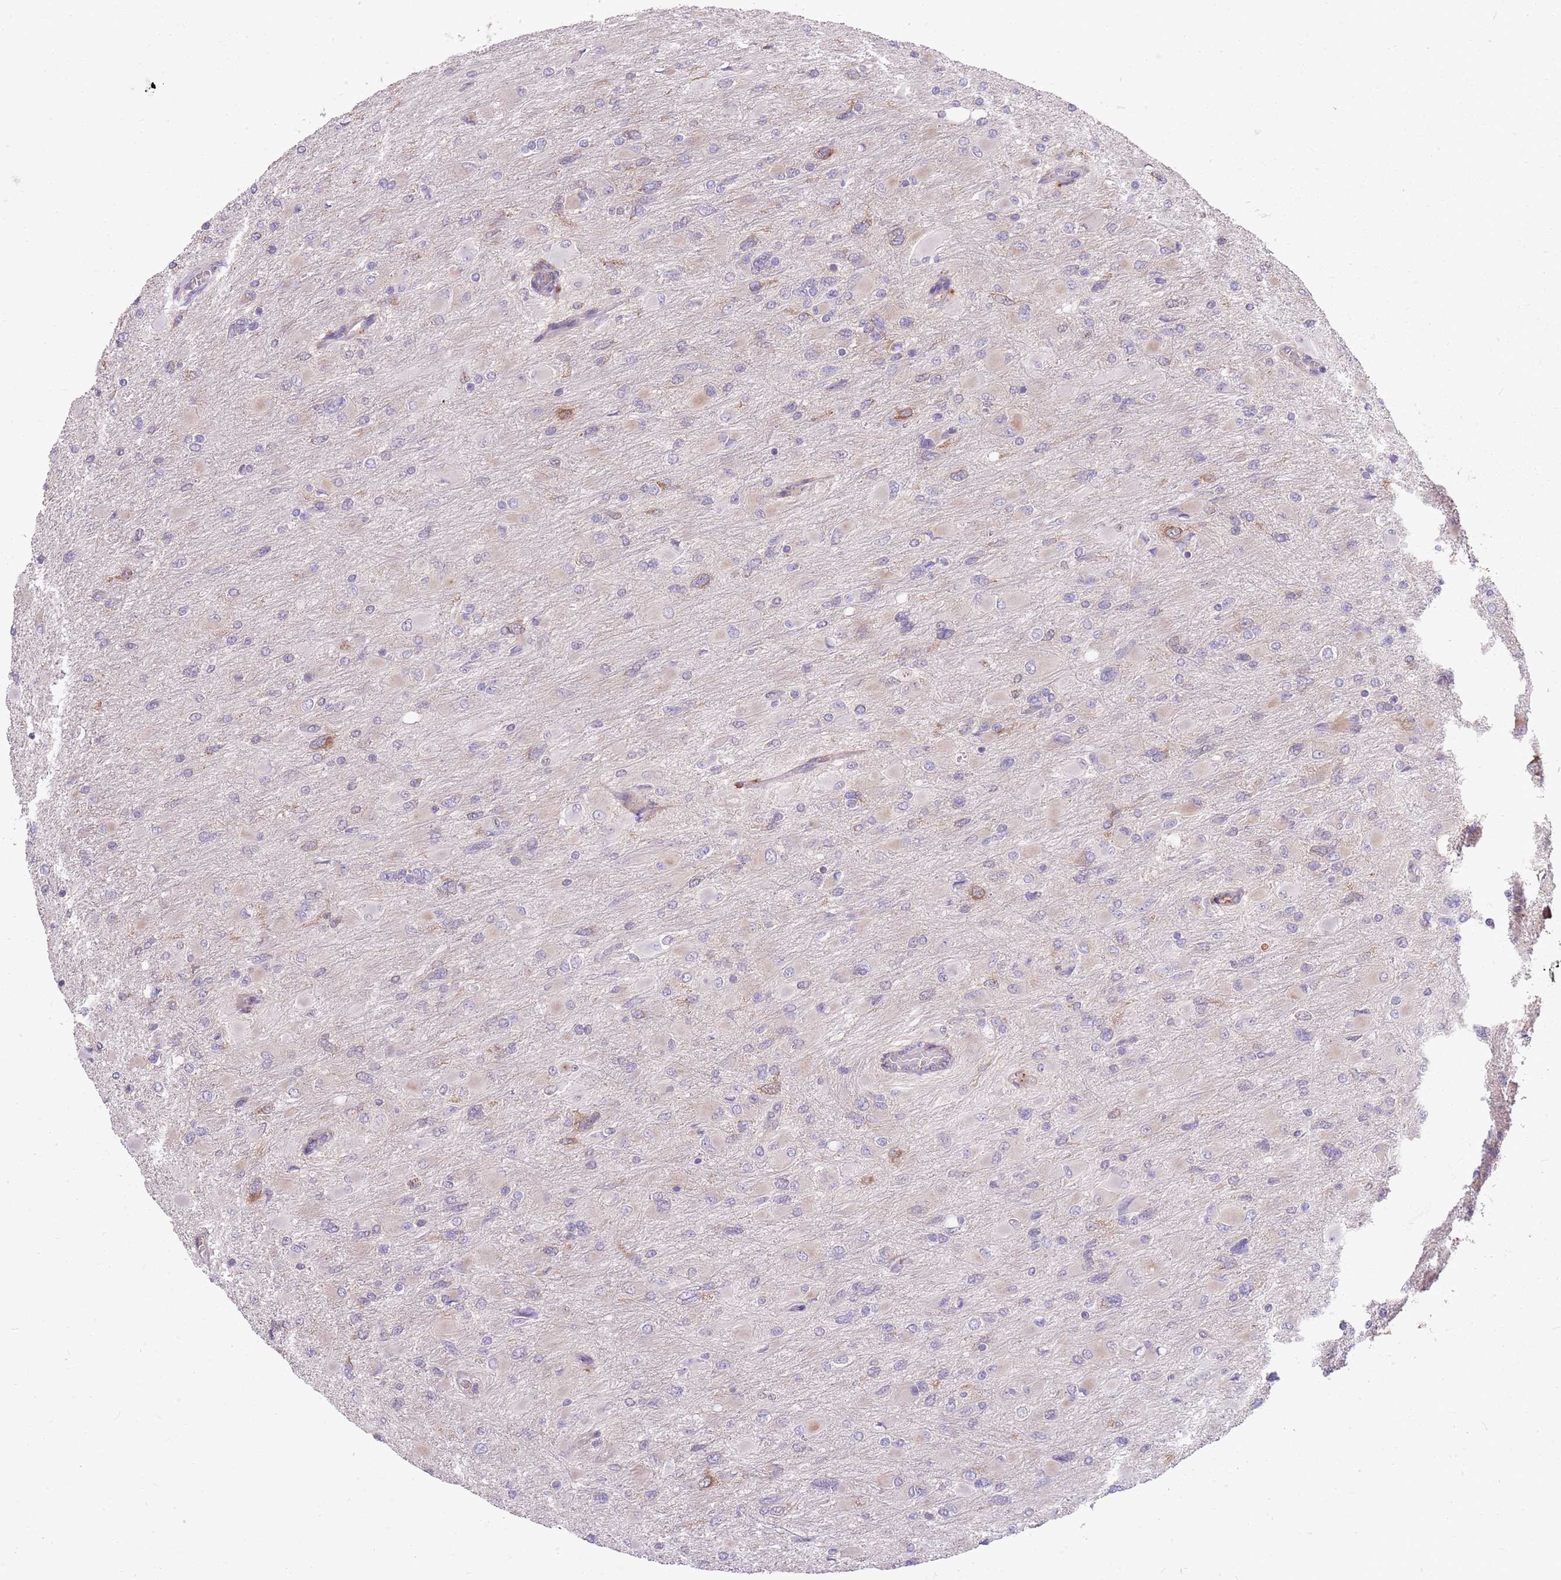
{"staining": {"intensity": "negative", "quantity": "none", "location": "none"}, "tissue": "glioma", "cell_type": "Tumor cells", "image_type": "cancer", "snomed": [{"axis": "morphology", "description": "Glioma, malignant, High grade"}, {"axis": "topography", "description": "Cerebral cortex"}], "caption": "A micrograph of human glioma is negative for staining in tumor cells.", "gene": "PPP1R27", "patient": {"sex": "female", "age": 36}}